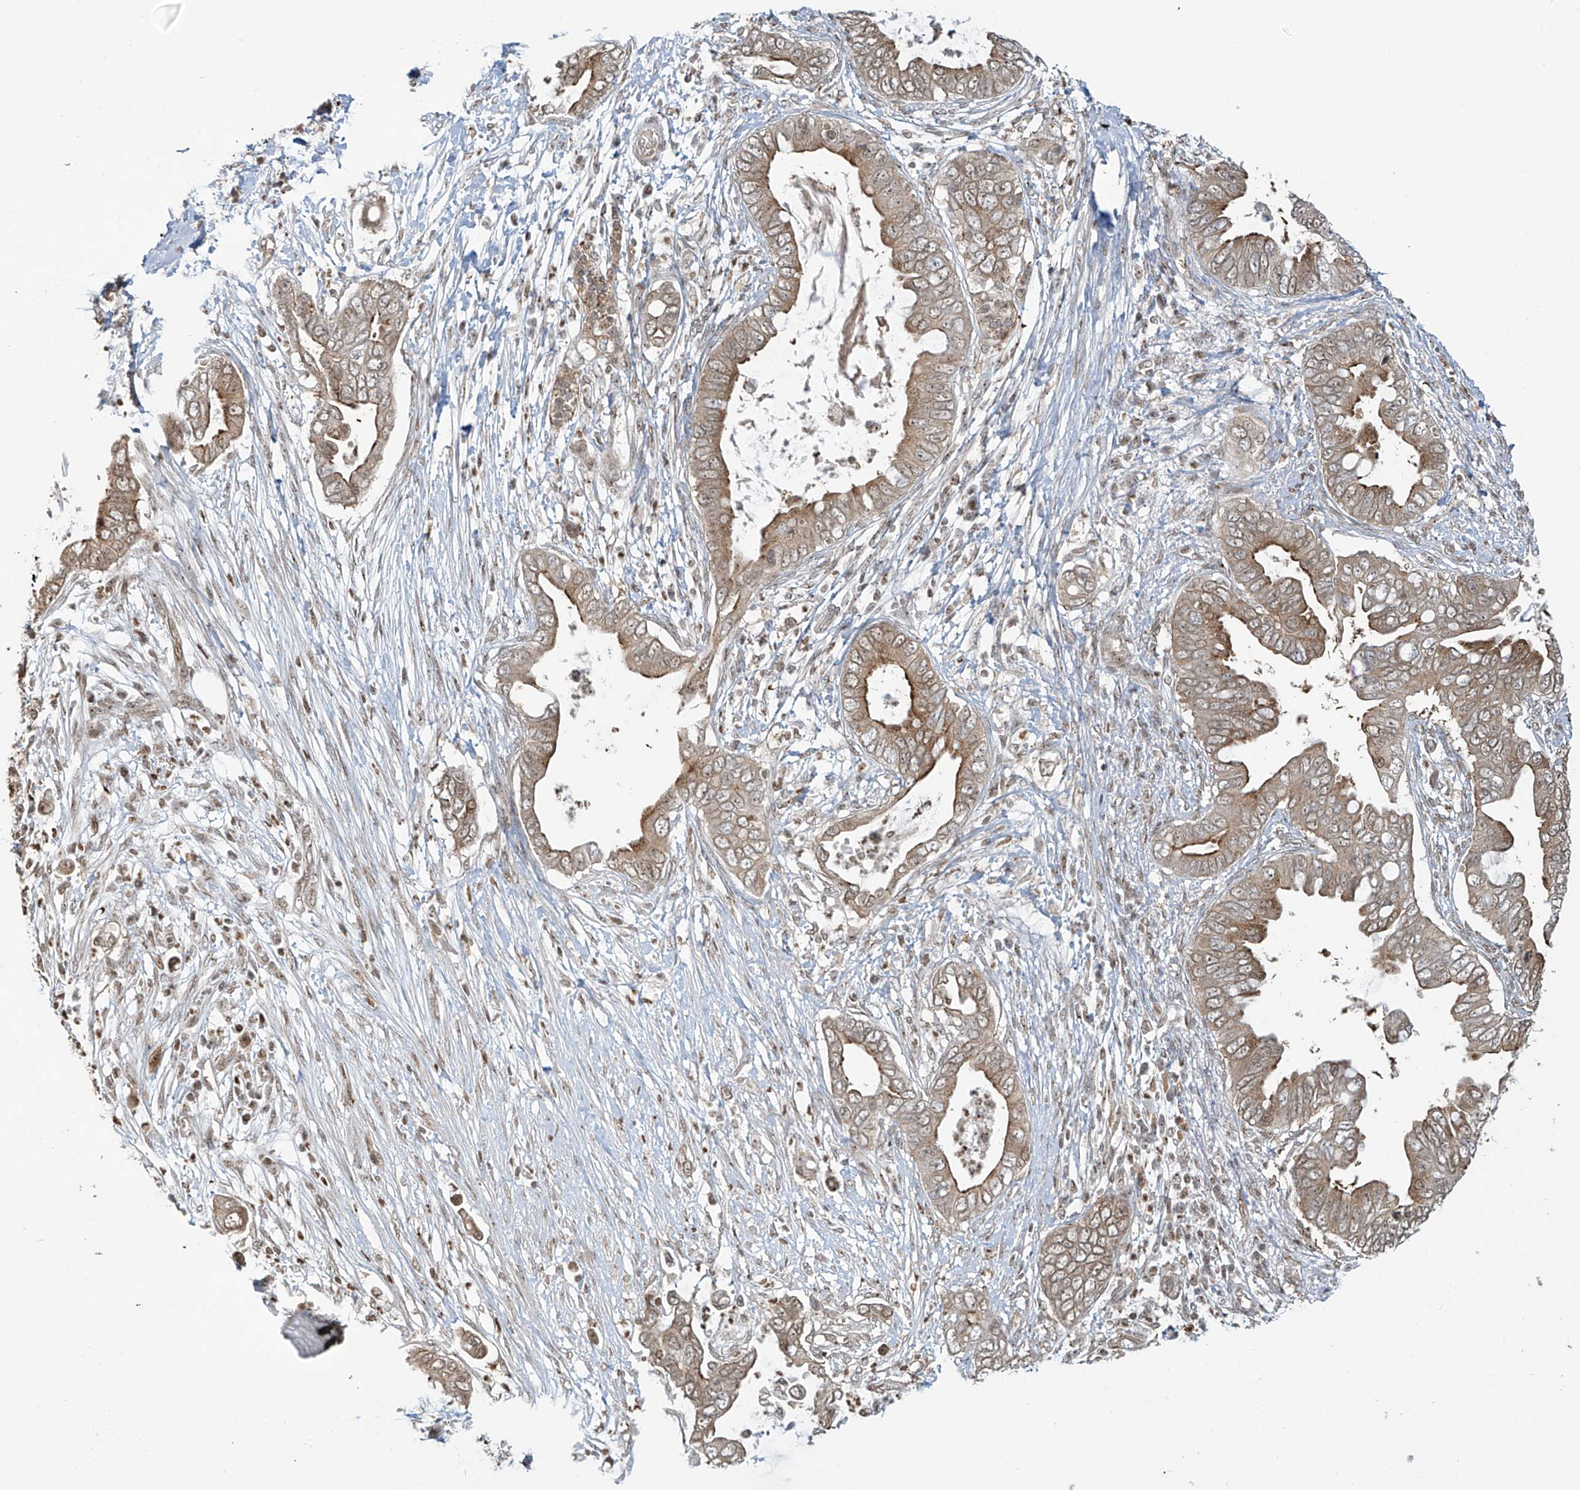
{"staining": {"intensity": "moderate", "quantity": ">75%", "location": "cytoplasmic/membranous"}, "tissue": "pancreatic cancer", "cell_type": "Tumor cells", "image_type": "cancer", "snomed": [{"axis": "morphology", "description": "Adenocarcinoma, NOS"}, {"axis": "topography", "description": "Pancreas"}], "caption": "This image reveals adenocarcinoma (pancreatic) stained with IHC to label a protein in brown. The cytoplasmic/membranous of tumor cells show moderate positivity for the protein. Nuclei are counter-stained blue.", "gene": "VMP1", "patient": {"sex": "male", "age": 75}}